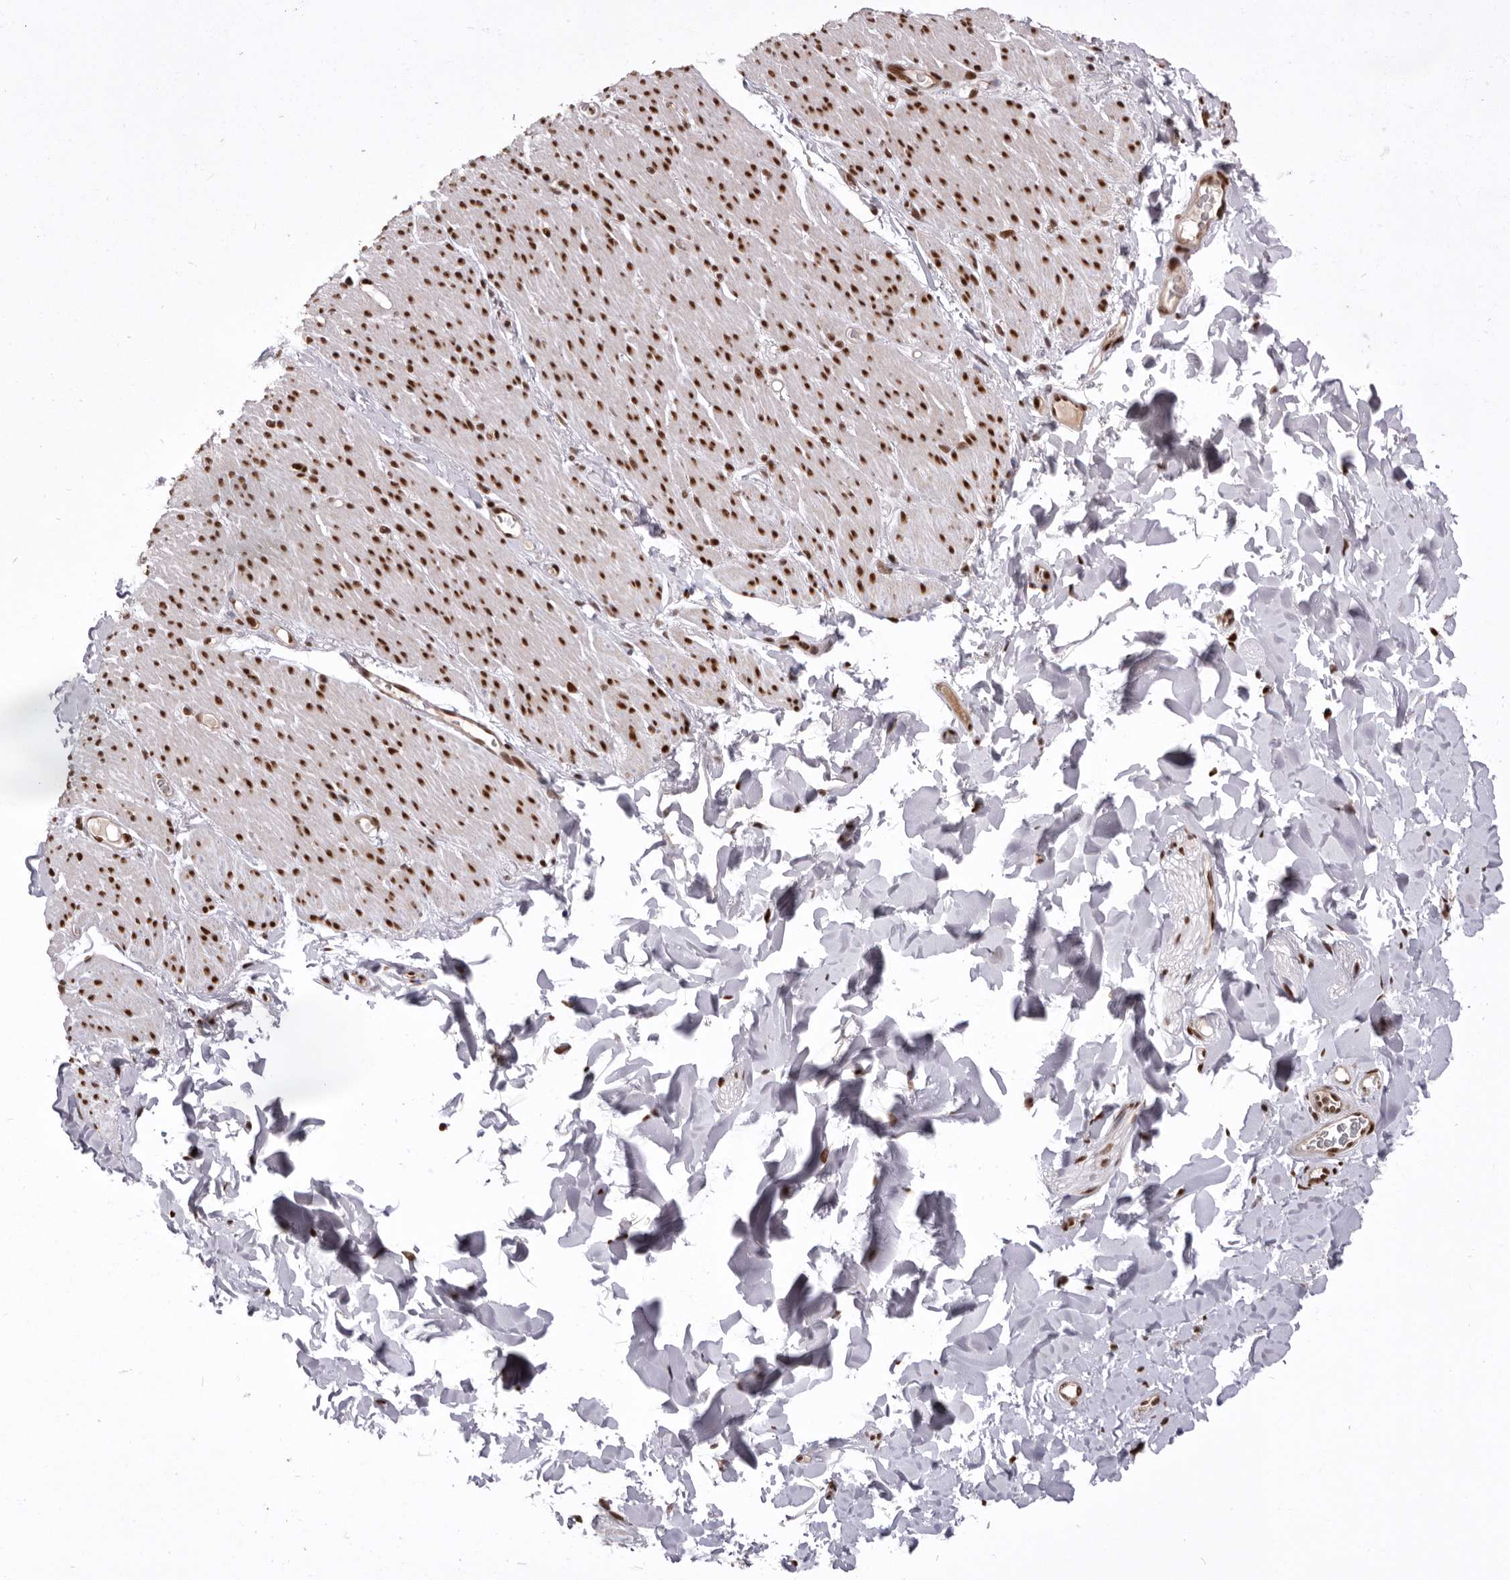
{"staining": {"intensity": "strong", "quantity": ">75%", "location": "nuclear"}, "tissue": "smooth muscle", "cell_type": "Smooth muscle cells", "image_type": "normal", "snomed": [{"axis": "morphology", "description": "Normal tissue, NOS"}, {"axis": "topography", "description": "Colon"}, {"axis": "topography", "description": "Peripheral nerve tissue"}], "caption": "About >75% of smooth muscle cells in normal human smooth muscle reveal strong nuclear protein staining as visualized by brown immunohistochemical staining.", "gene": "CHTOP", "patient": {"sex": "female", "age": 61}}